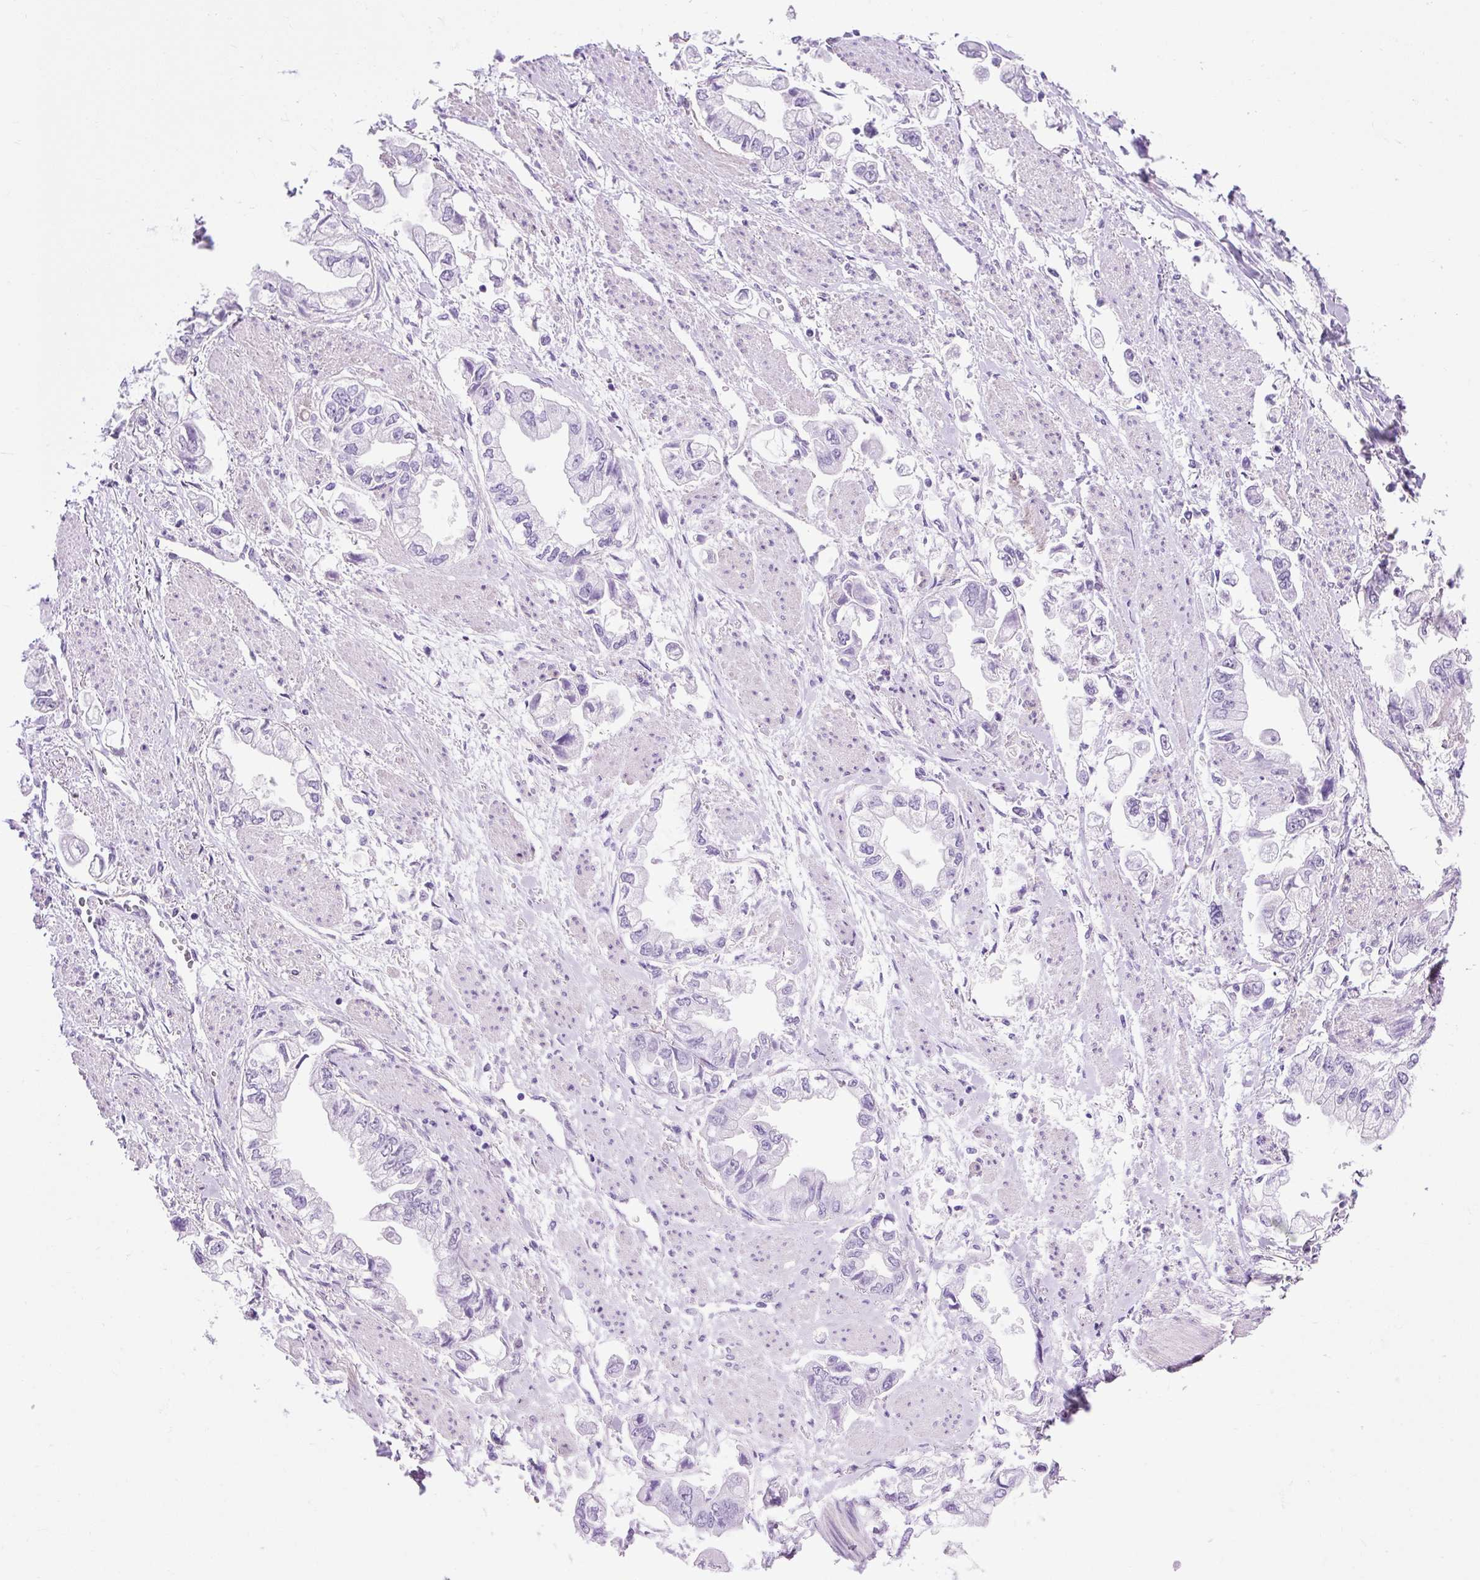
{"staining": {"intensity": "negative", "quantity": "none", "location": "none"}, "tissue": "stomach cancer", "cell_type": "Tumor cells", "image_type": "cancer", "snomed": [{"axis": "morphology", "description": "Adenocarcinoma, NOS"}, {"axis": "topography", "description": "Stomach"}], "caption": "Image shows no significant protein expression in tumor cells of stomach cancer.", "gene": "KRT12", "patient": {"sex": "male", "age": 62}}